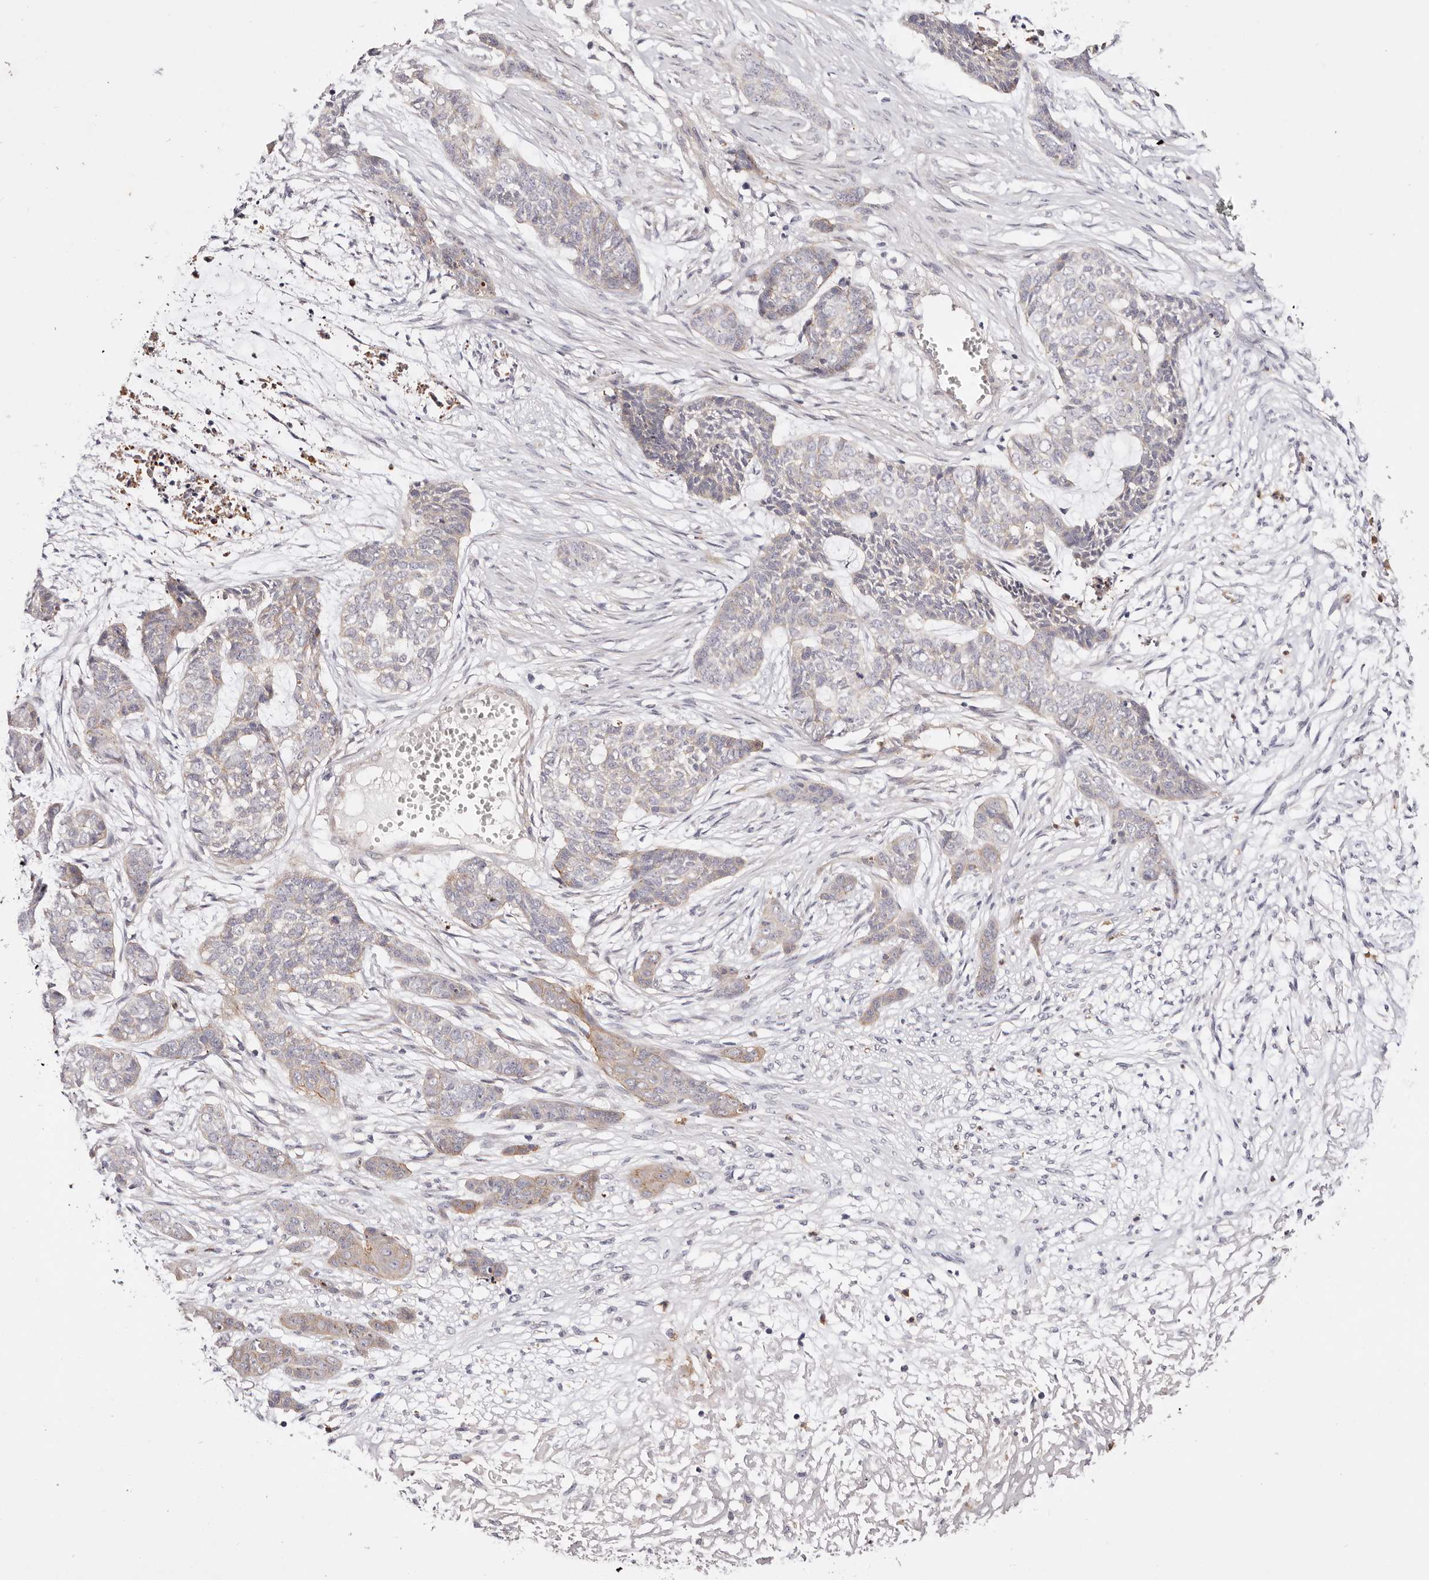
{"staining": {"intensity": "negative", "quantity": "none", "location": "none"}, "tissue": "skin cancer", "cell_type": "Tumor cells", "image_type": "cancer", "snomed": [{"axis": "morphology", "description": "Basal cell carcinoma"}, {"axis": "topography", "description": "Skin"}], "caption": "DAB (3,3'-diaminobenzidine) immunohistochemical staining of basal cell carcinoma (skin) exhibits no significant staining in tumor cells.", "gene": "SLC35B2", "patient": {"sex": "female", "age": 64}}